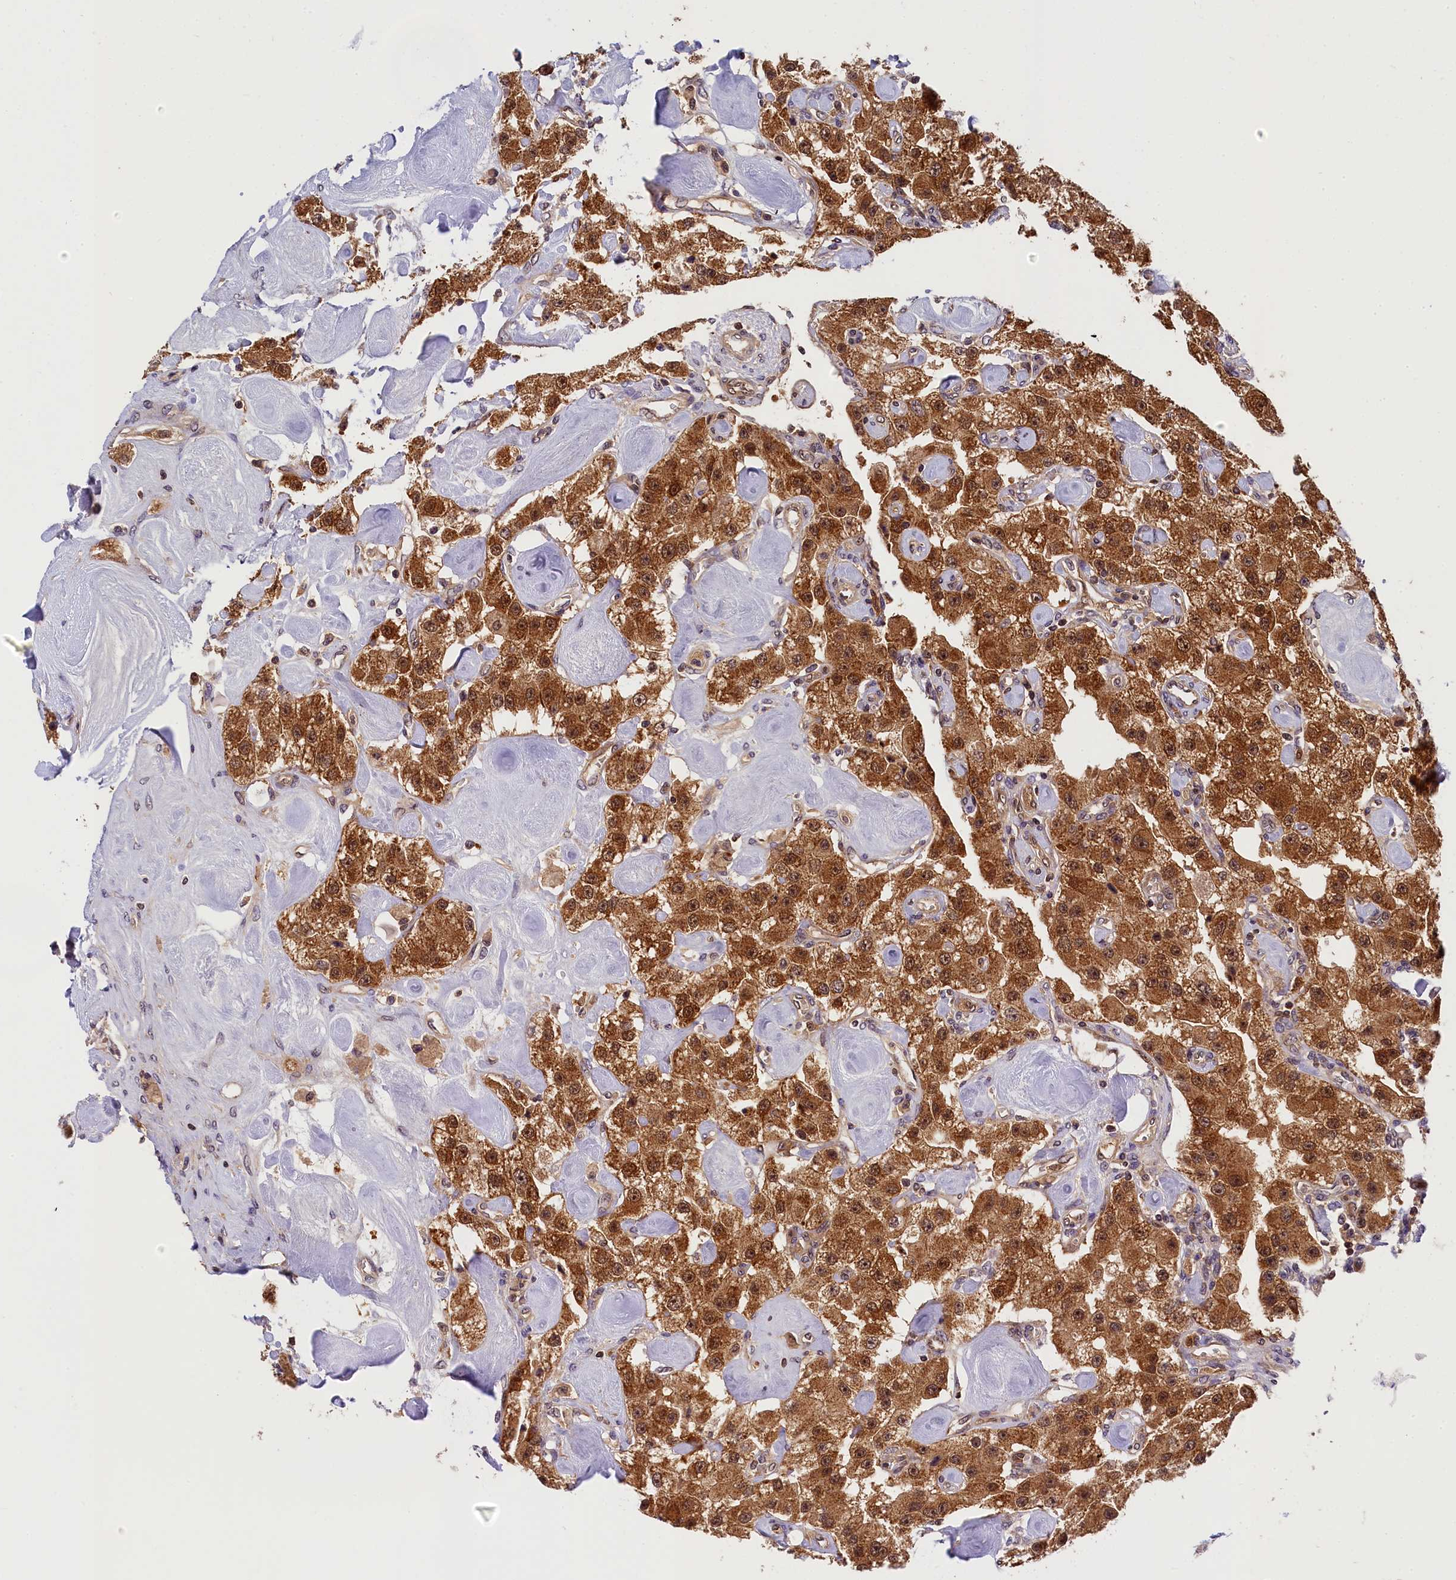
{"staining": {"intensity": "strong", "quantity": ">75%", "location": "cytoplasmic/membranous,nuclear"}, "tissue": "carcinoid", "cell_type": "Tumor cells", "image_type": "cancer", "snomed": [{"axis": "morphology", "description": "Carcinoid, malignant, NOS"}, {"axis": "topography", "description": "Pancreas"}], "caption": "Immunohistochemistry histopathology image of carcinoid stained for a protein (brown), which exhibits high levels of strong cytoplasmic/membranous and nuclear expression in approximately >75% of tumor cells.", "gene": "EIF6", "patient": {"sex": "male", "age": 41}}